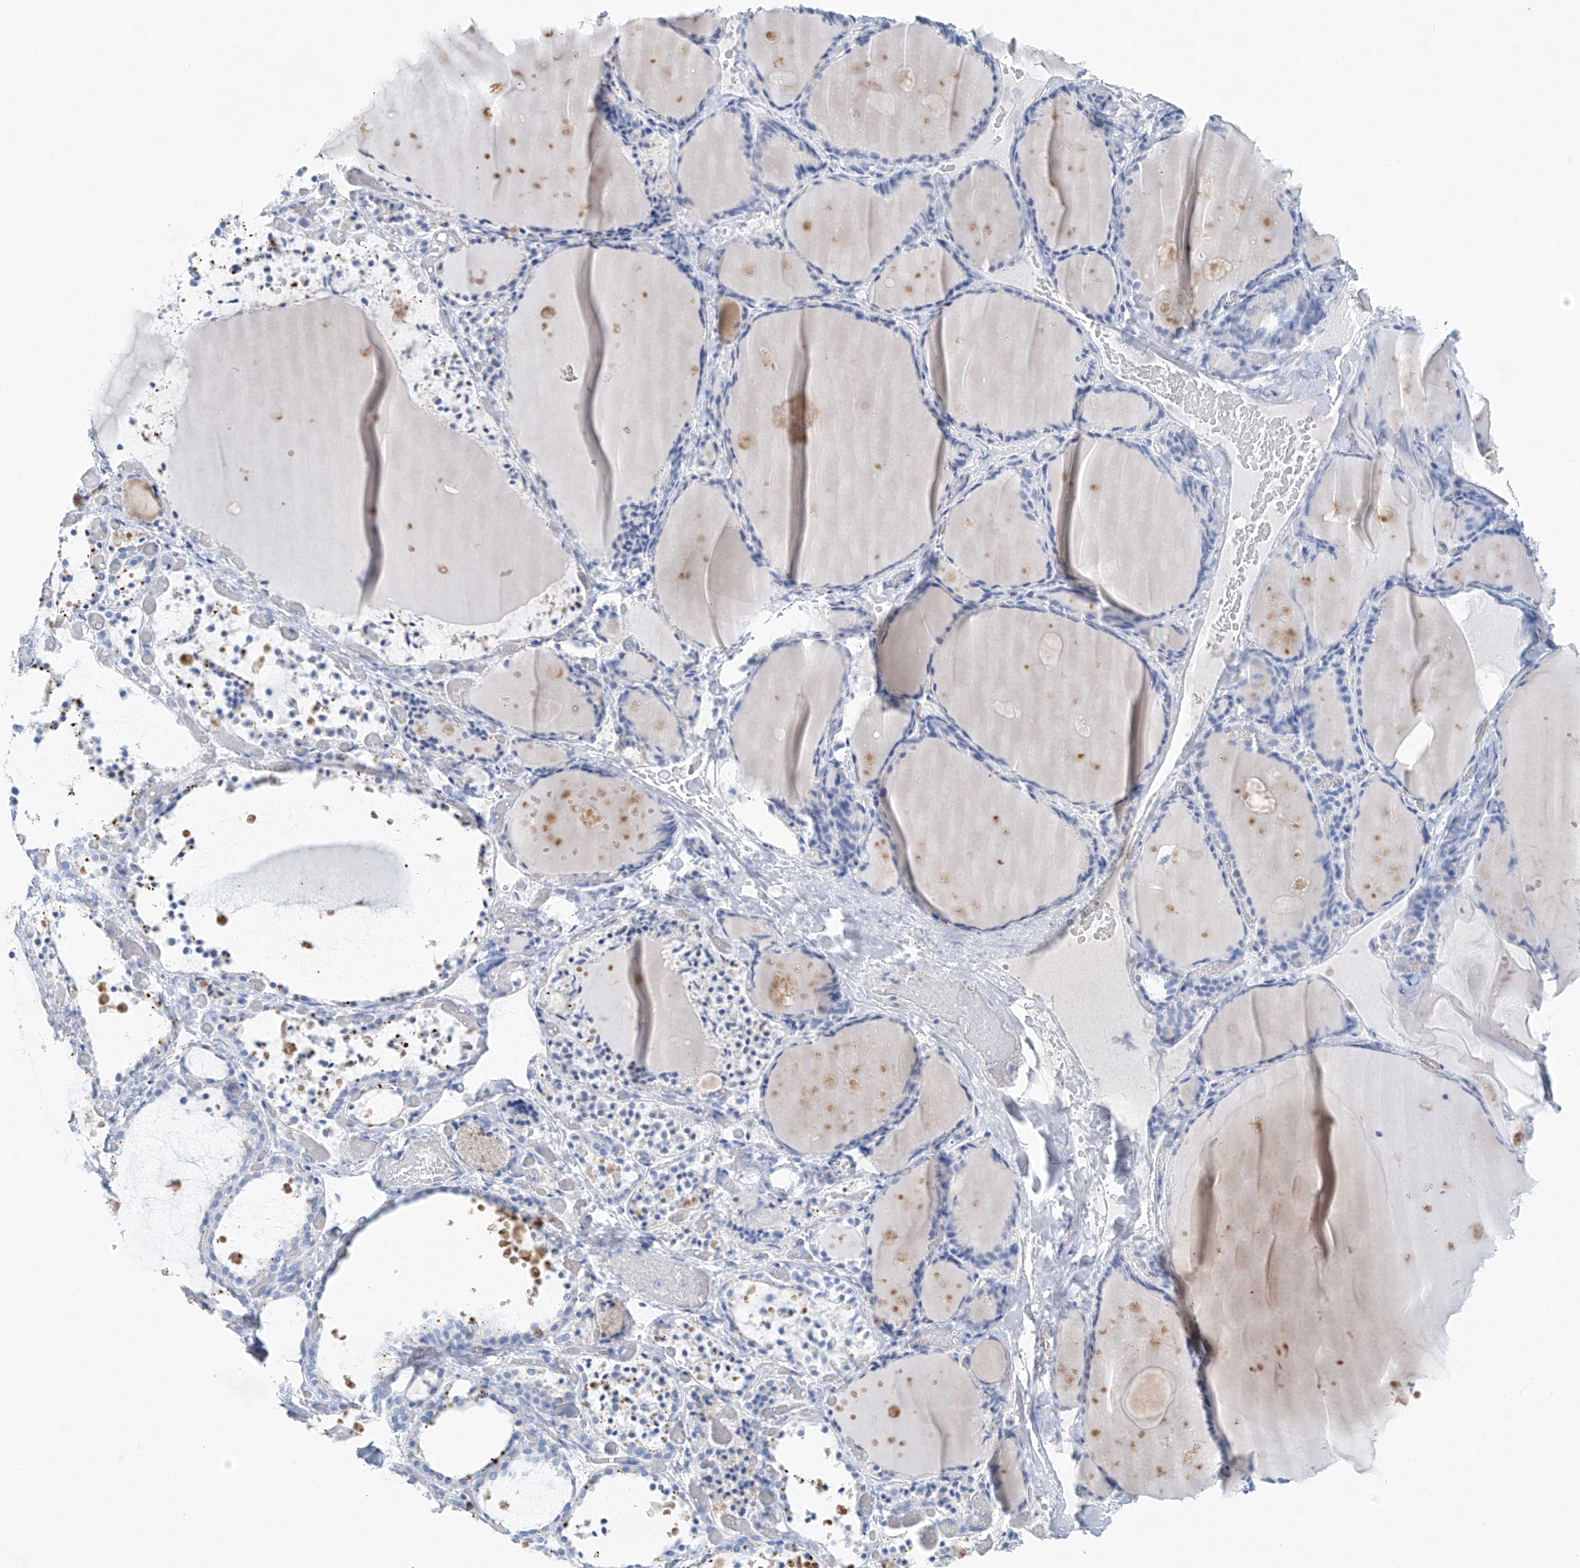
{"staining": {"intensity": "negative", "quantity": "none", "location": "none"}, "tissue": "thyroid gland", "cell_type": "Glandular cells", "image_type": "normal", "snomed": [{"axis": "morphology", "description": "Normal tissue, NOS"}, {"axis": "topography", "description": "Thyroid gland"}], "caption": "The photomicrograph reveals no significant positivity in glandular cells of thyroid gland.", "gene": "C1orf87", "patient": {"sex": "female", "age": 44}}